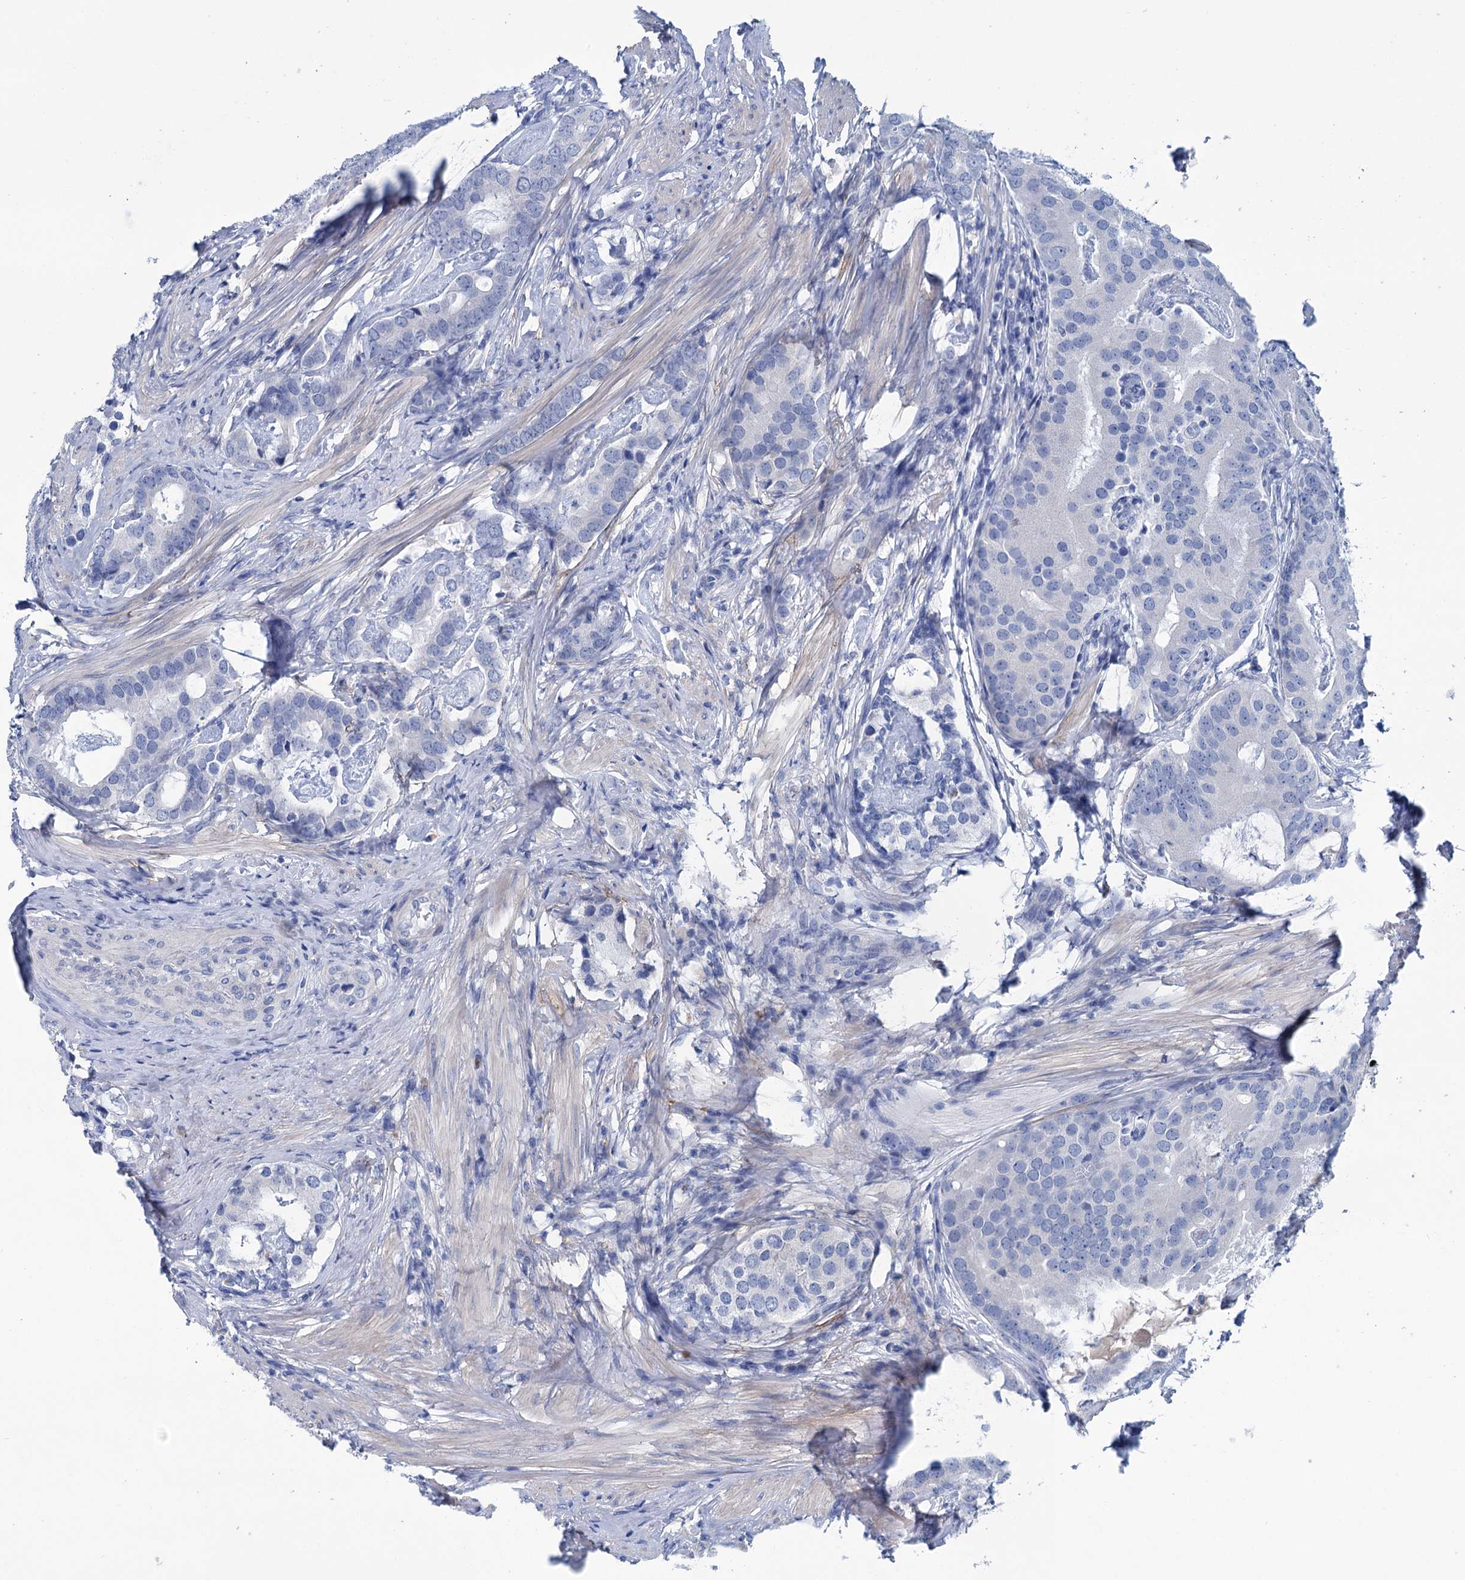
{"staining": {"intensity": "negative", "quantity": "none", "location": "none"}, "tissue": "prostate cancer", "cell_type": "Tumor cells", "image_type": "cancer", "snomed": [{"axis": "morphology", "description": "Adenocarcinoma, Low grade"}, {"axis": "topography", "description": "Prostate"}], "caption": "A high-resolution photomicrograph shows IHC staining of prostate low-grade adenocarcinoma, which reveals no significant positivity in tumor cells.", "gene": "MYOZ3", "patient": {"sex": "male", "age": 71}}